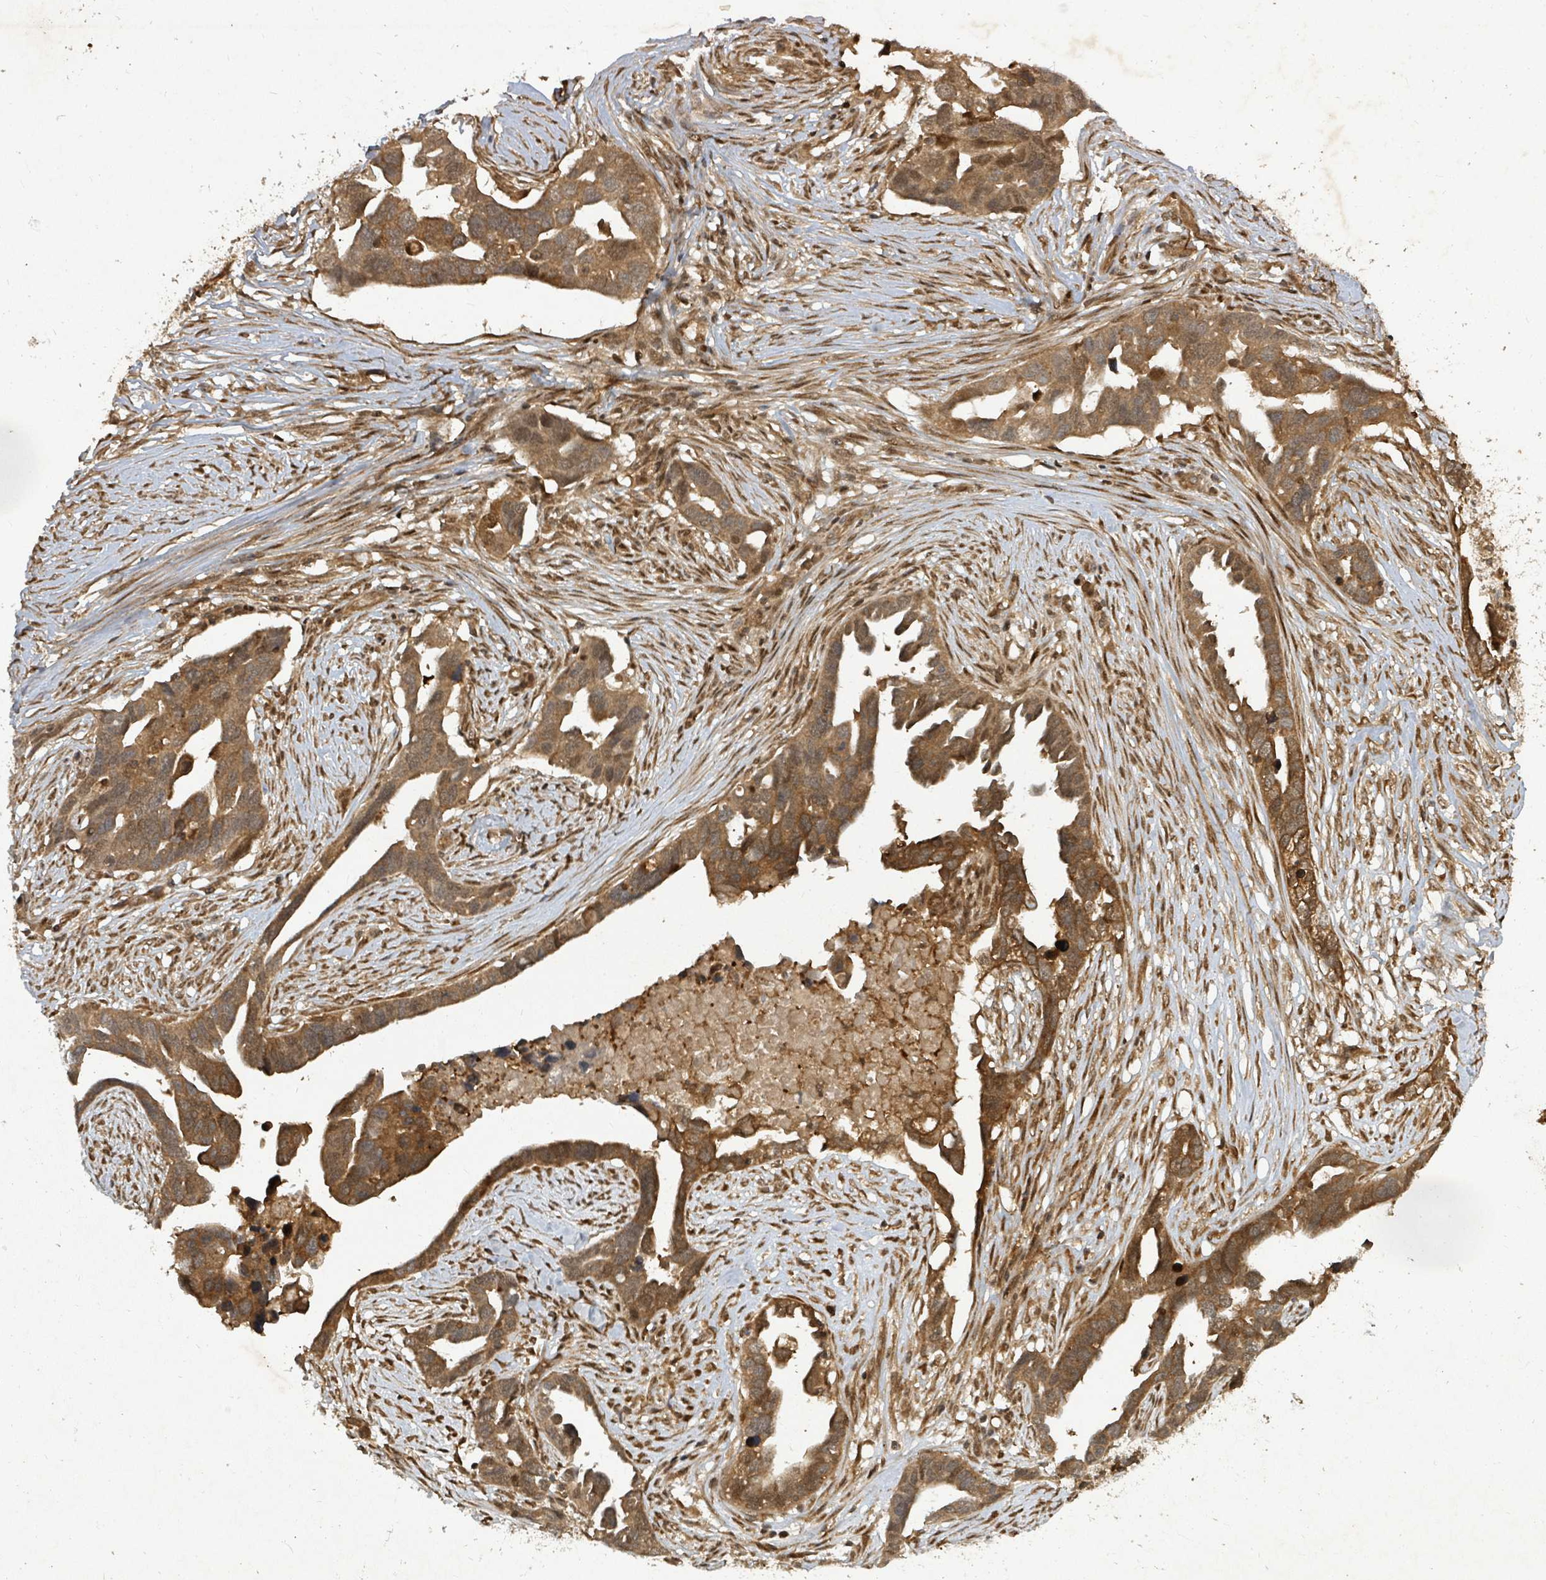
{"staining": {"intensity": "moderate", "quantity": ">75%", "location": "cytoplasmic/membranous,nuclear"}, "tissue": "ovarian cancer", "cell_type": "Tumor cells", "image_type": "cancer", "snomed": [{"axis": "morphology", "description": "Cystadenocarcinoma, serous, NOS"}, {"axis": "topography", "description": "Ovary"}], "caption": "Ovarian serous cystadenocarcinoma stained with a protein marker shows moderate staining in tumor cells.", "gene": "KDM4E", "patient": {"sex": "female", "age": 54}}